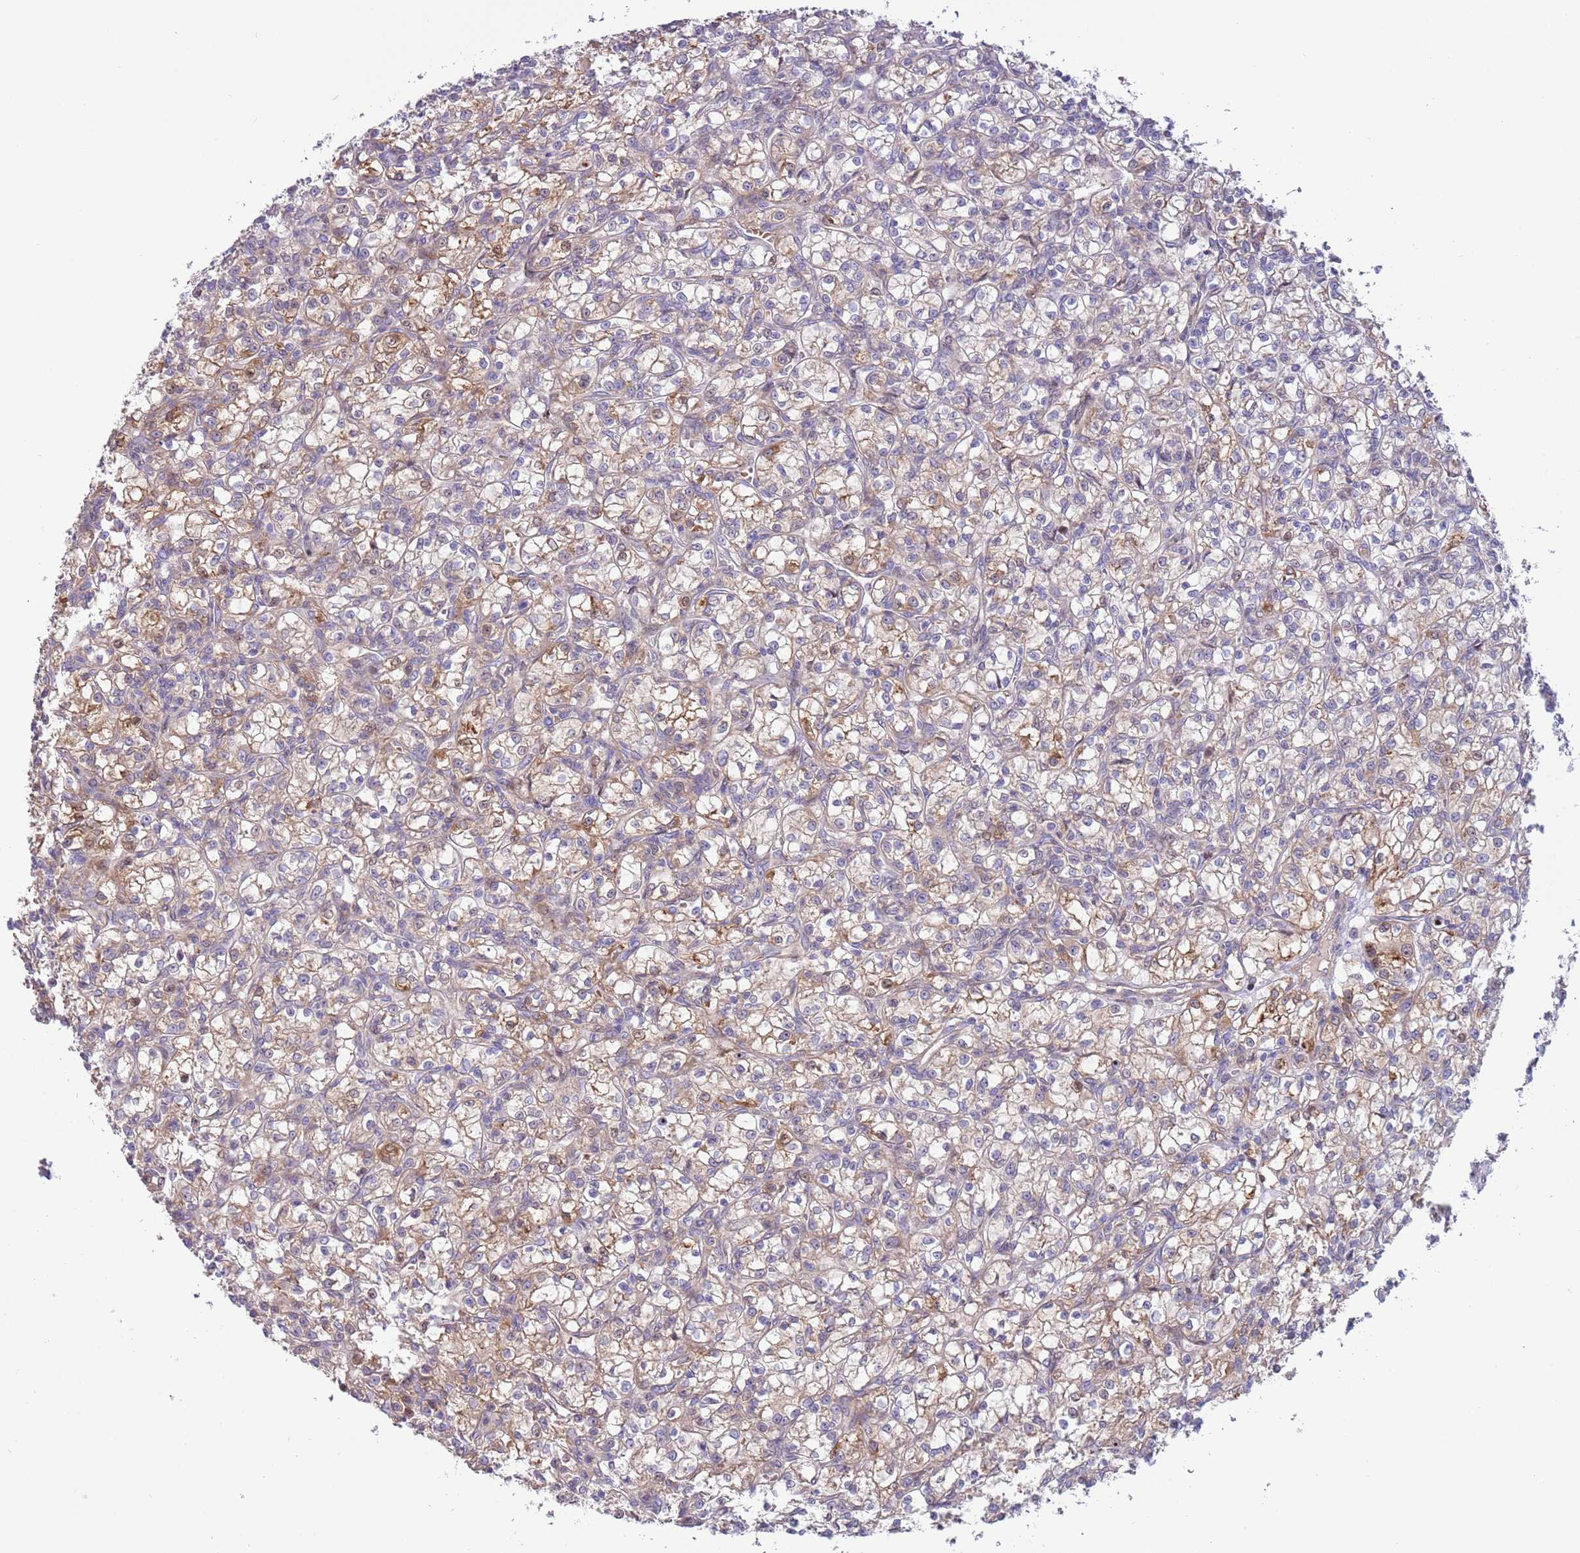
{"staining": {"intensity": "weak", "quantity": "25%-75%", "location": "cytoplasmic/membranous,nuclear"}, "tissue": "renal cancer", "cell_type": "Tumor cells", "image_type": "cancer", "snomed": [{"axis": "morphology", "description": "Adenocarcinoma, NOS"}, {"axis": "topography", "description": "Kidney"}], "caption": "Tumor cells reveal low levels of weak cytoplasmic/membranous and nuclear staining in about 25%-75% of cells in human renal cancer (adenocarcinoma).", "gene": "ITGB6", "patient": {"sex": "female", "age": 59}}